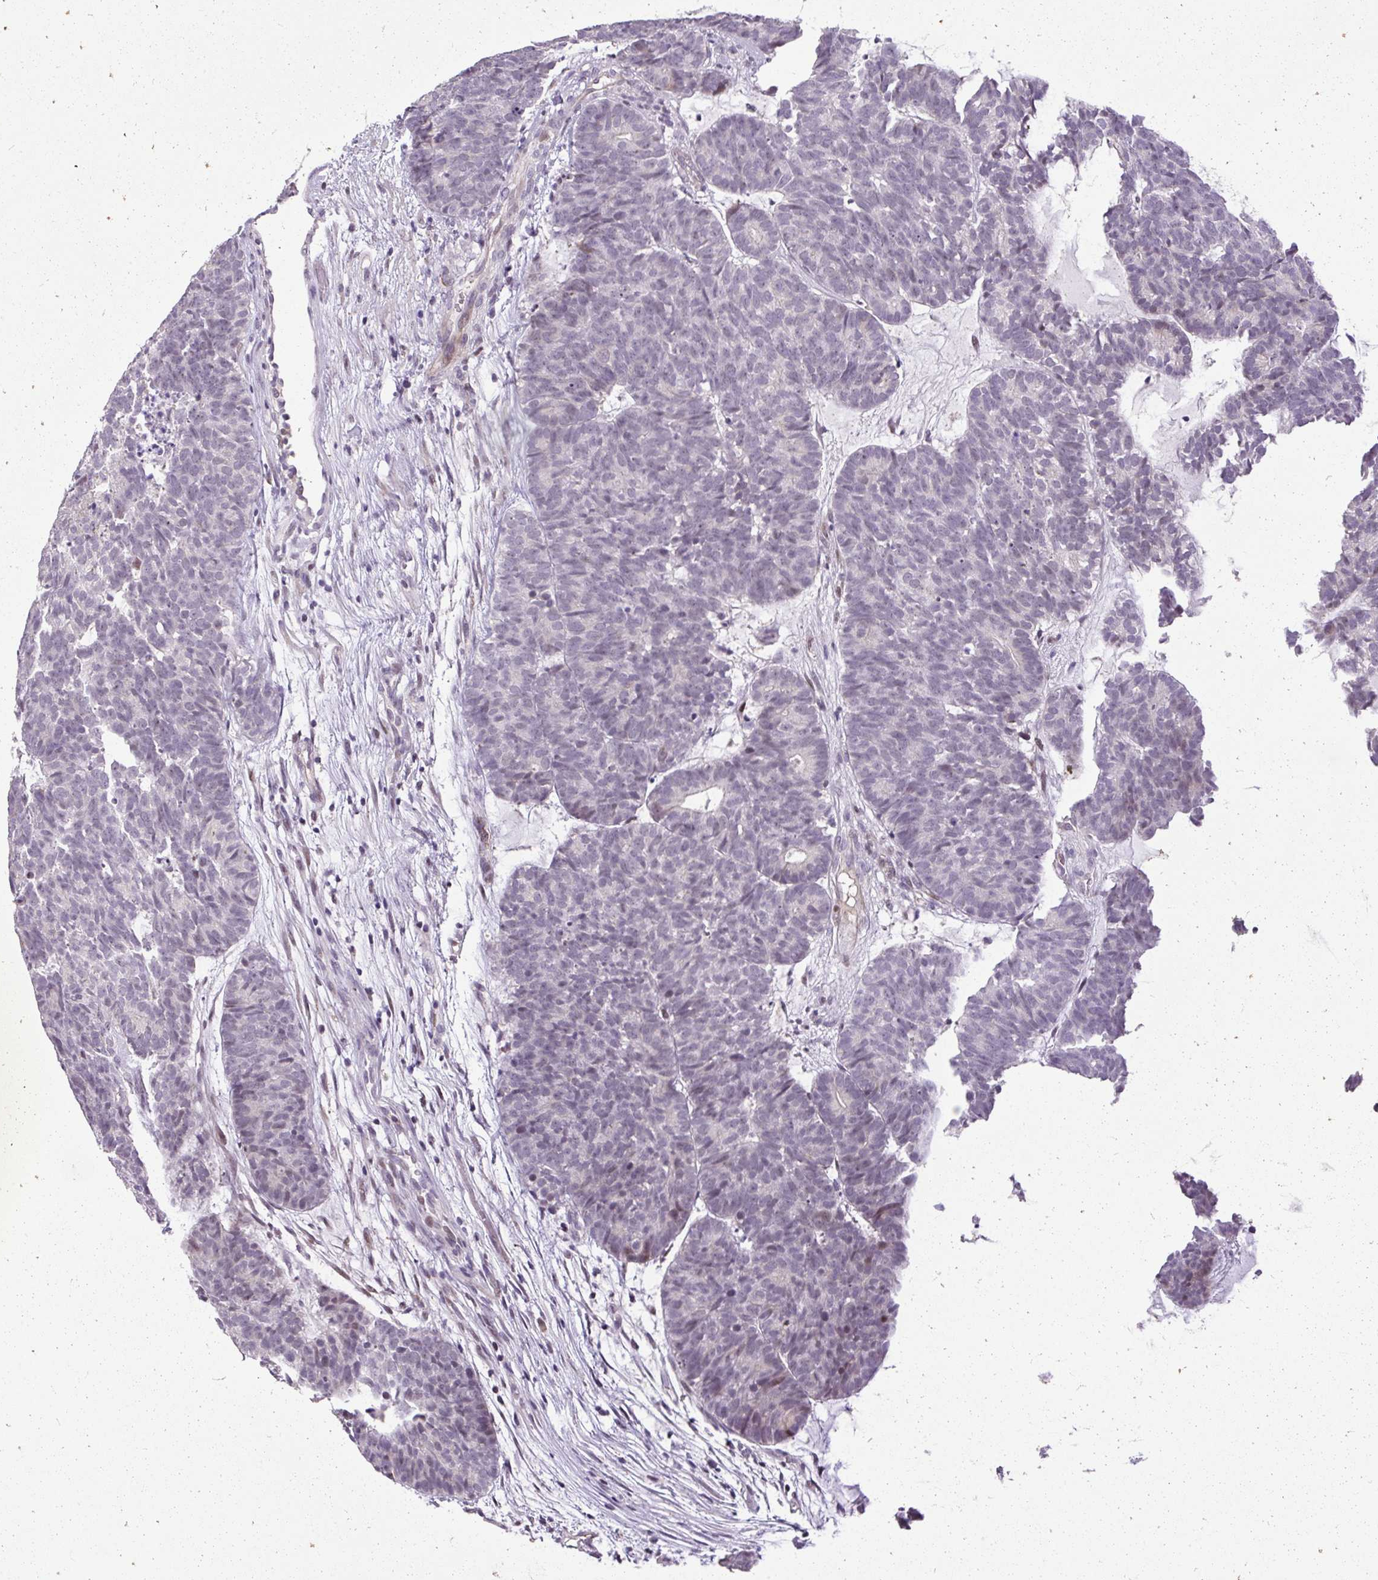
{"staining": {"intensity": "moderate", "quantity": "<25%", "location": "nuclear"}, "tissue": "head and neck cancer", "cell_type": "Tumor cells", "image_type": "cancer", "snomed": [{"axis": "morphology", "description": "Adenocarcinoma, NOS"}, {"axis": "topography", "description": "Head-Neck"}], "caption": "Head and neck cancer stained with a brown dye demonstrates moderate nuclear positive positivity in approximately <25% of tumor cells.", "gene": "ARHGEF18", "patient": {"sex": "female", "age": 81}}